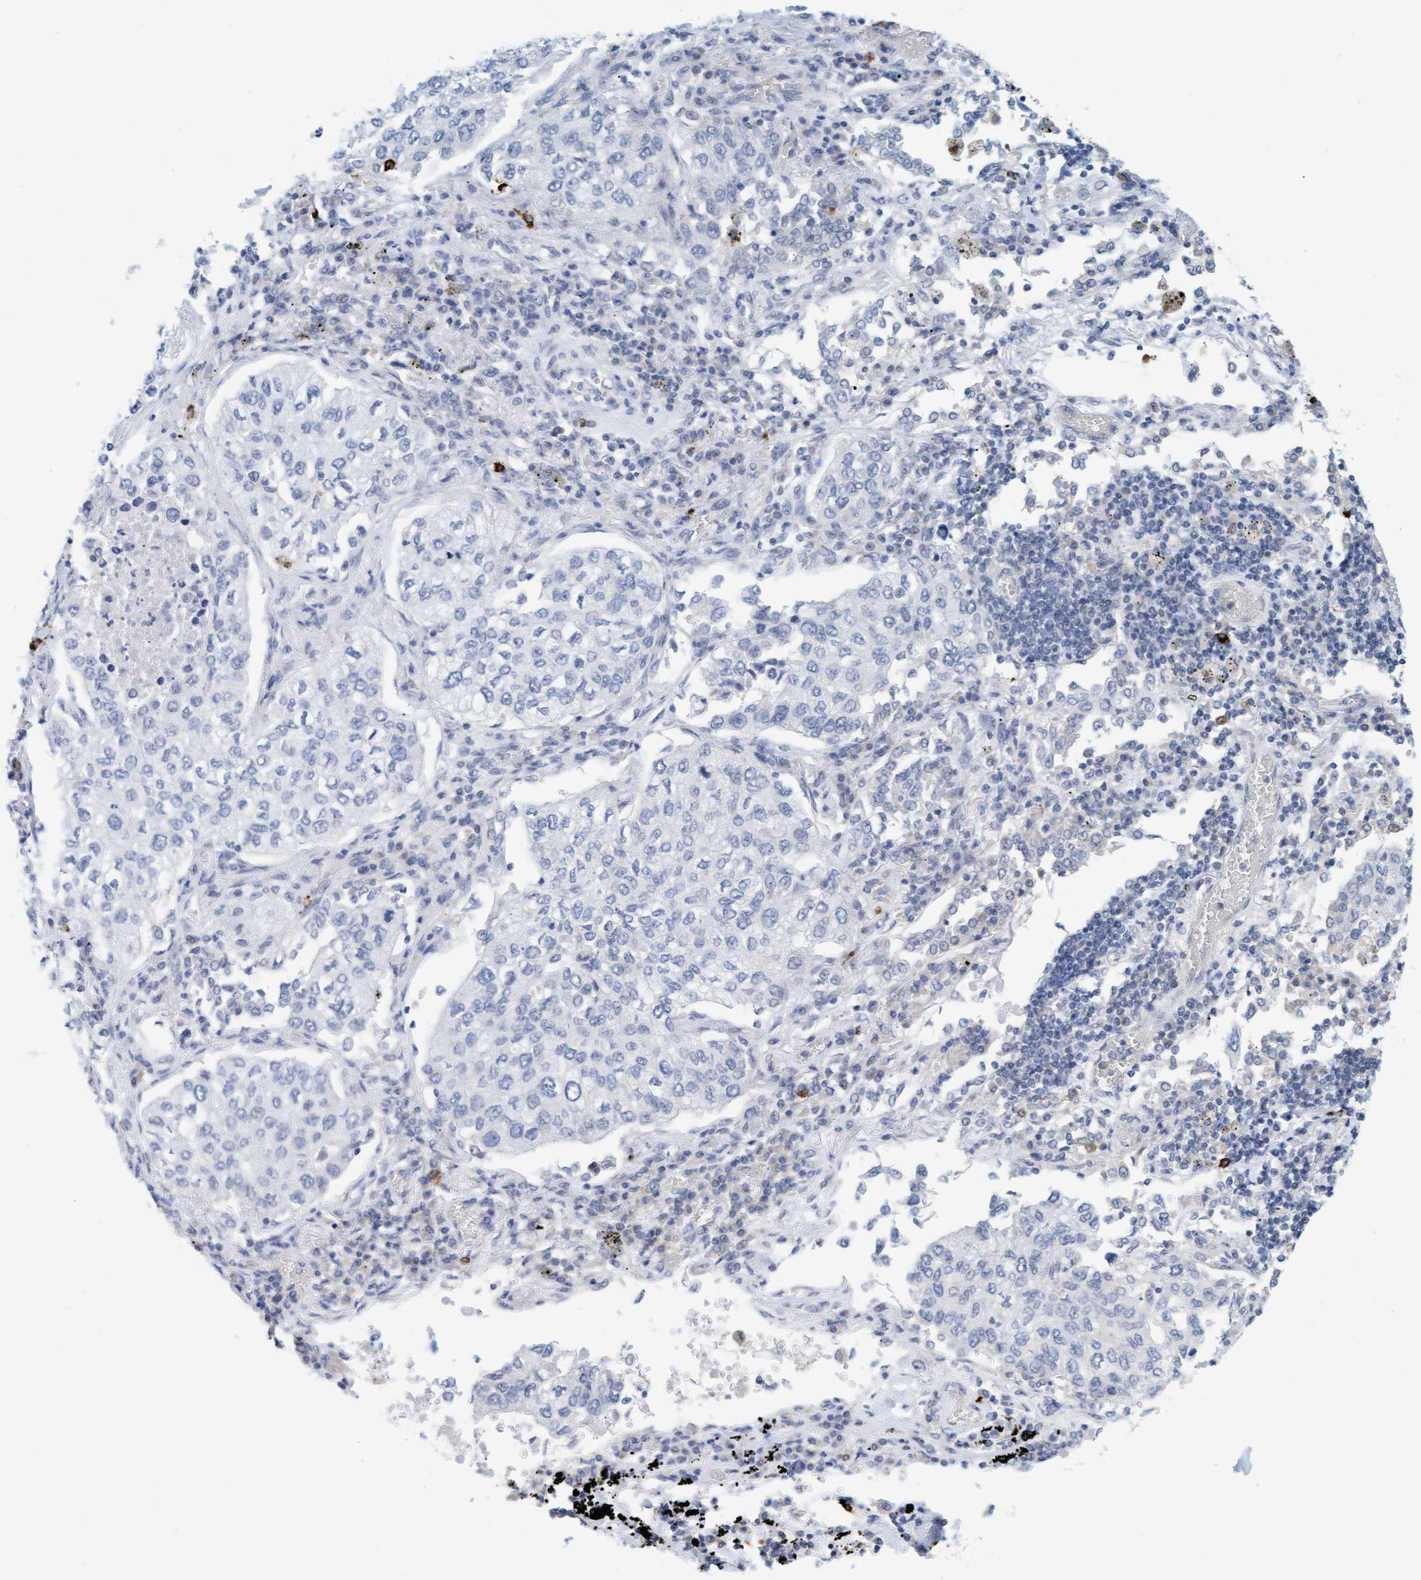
{"staining": {"intensity": "negative", "quantity": "none", "location": "none"}, "tissue": "lung cancer", "cell_type": "Tumor cells", "image_type": "cancer", "snomed": [{"axis": "morphology", "description": "Inflammation, NOS"}, {"axis": "morphology", "description": "Adenocarcinoma, NOS"}, {"axis": "topography", "description": "Lung"}], "caption": "This is an immunohistochemistry photomicrograph of adenocarcinoma (lung). There is no positivity in tumor cells.", "gene": "CPA3", "patient": {"sex": "male", "age": 63}}